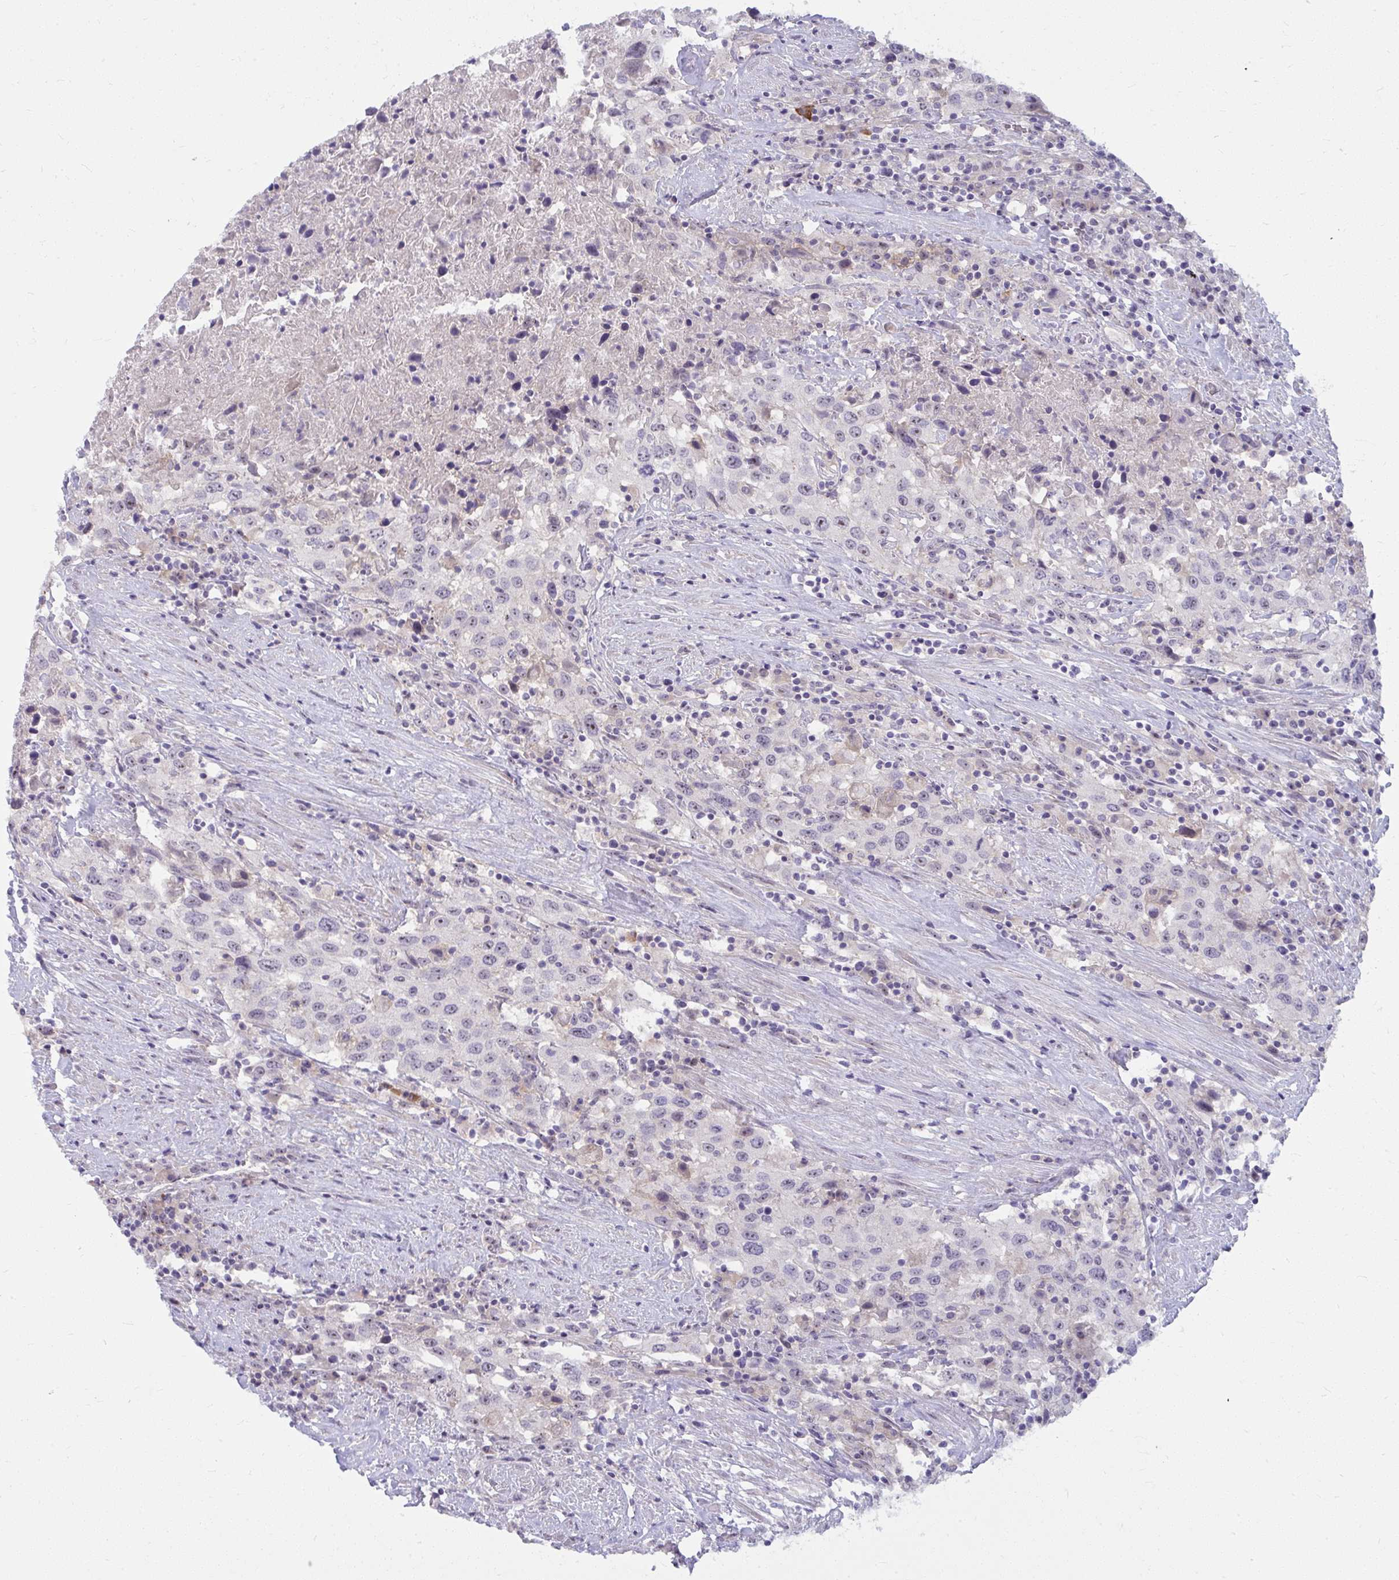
{"staining": {"intensity": "negative", "quantity": "none", "location": "none"}, "tissue": "urothelial cancer", "cell_type": "Tumor cells", "image_type": "cancer", "snomed": [{"axis": "morphology", "description": "Urothelial carcinoma, High grade"}, {"axis": "topography", "description": "Urinary bladder"}], "caption": "An immunohistochemistry (IHC) photomicrograph of urothelial carcinoma (high-grade) is shown. There is no staining in tumor cells of urothelial carcinoma (high-grade).", "gene": "MUS81", "patient": {"sex": "male", "age": 61}}